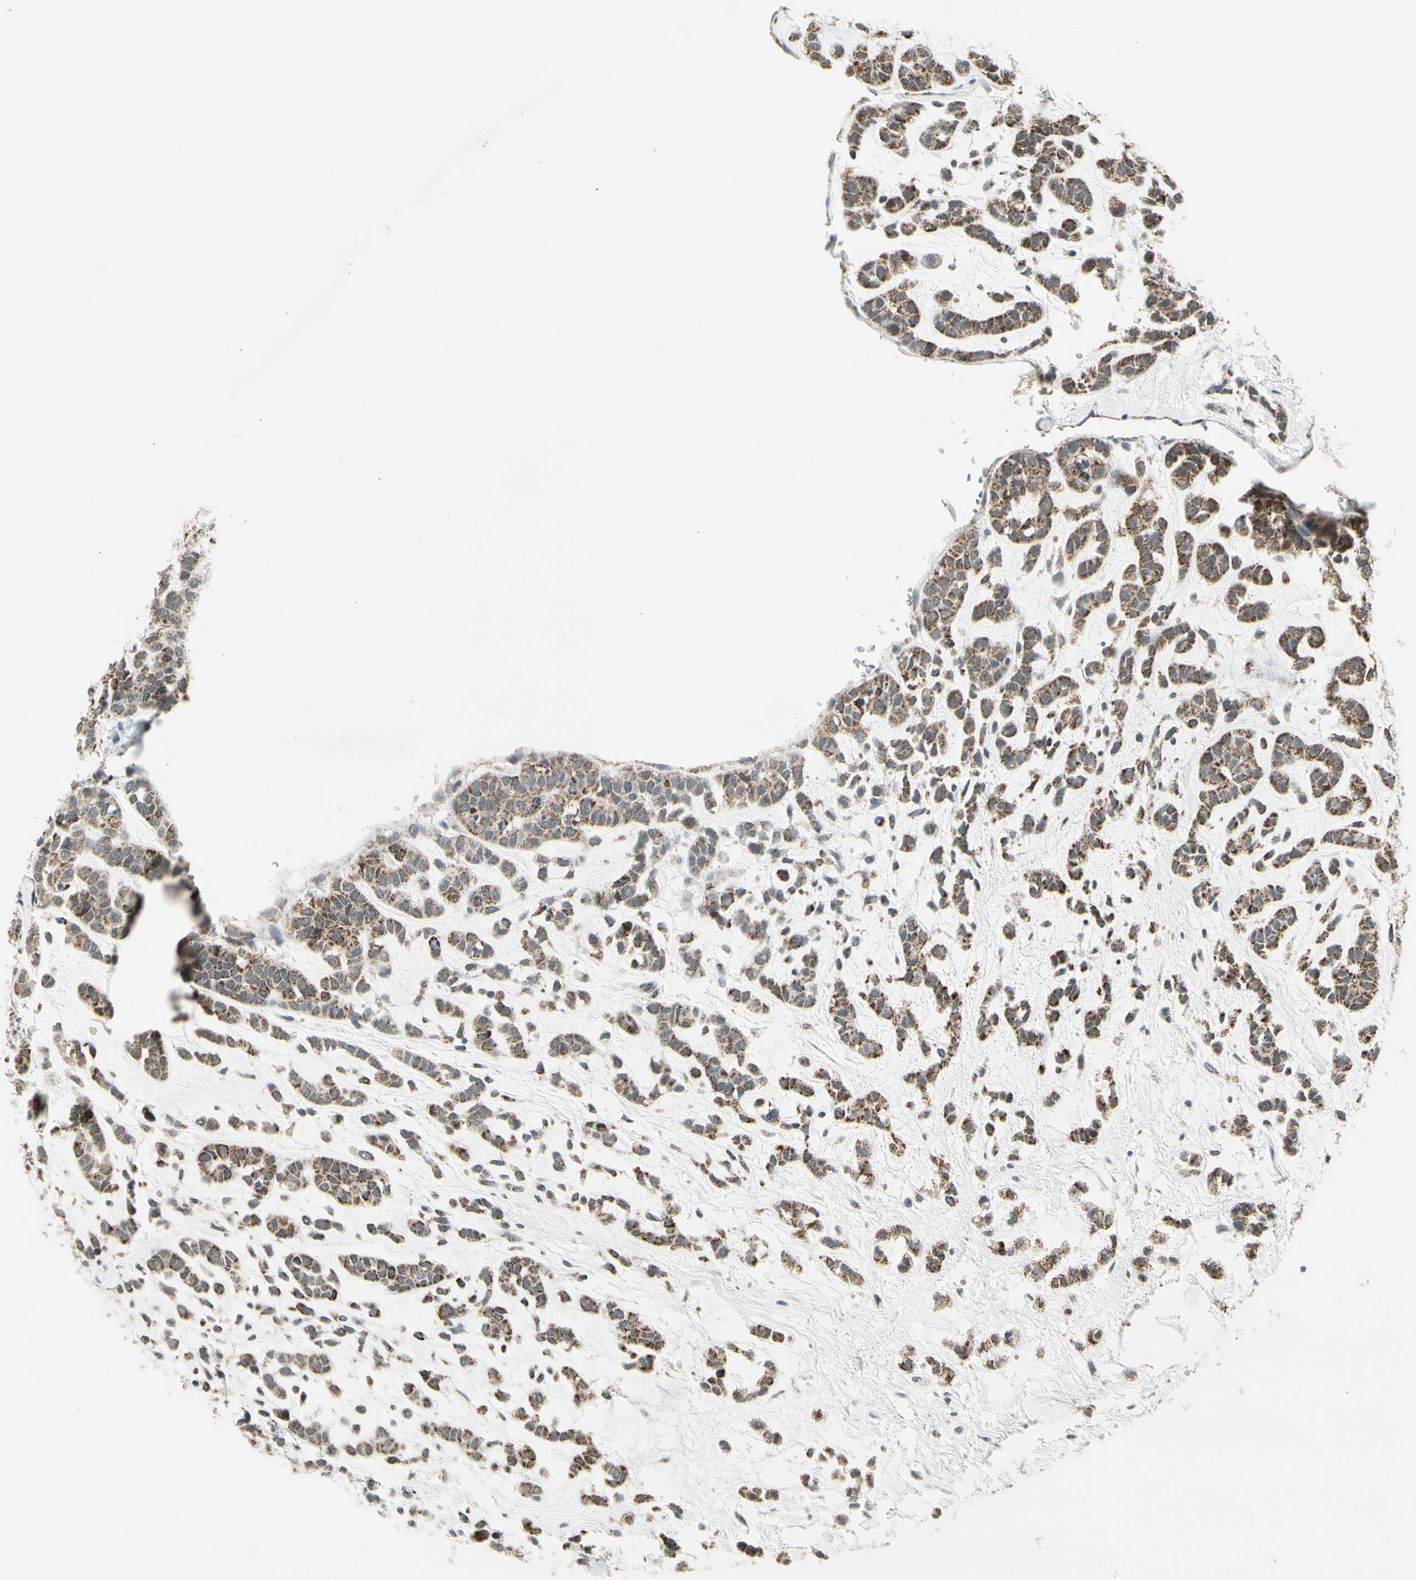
{"staining": {"intensity": "moderate", "quantity": "25%-75%", "location": "cytoplasmic/membranous"}, "tissue": "head and neck cancer", "cell_type": "Tumor cells", "image_type": "cancer", "snomed": [{"axis": "morphology", "description": "Adenocarcinoma, NOS"}, {"axis": "morphology", "description": "Adenoma, NOS"}, {"axis": "topography", "description": "Head-Neck"}], "caption": "IHC histopathology image of neoplastic tissue: head and neck adenoma stained using IHC demonstrates medium levels of moderate protein expression localized specifically in the cytoplasmic/membranous of tumor cells, appearing as a cytoplasmic/membranous brown color.", "gene": "KHDC4", "patient": {"sex": "female", "age": 55}}